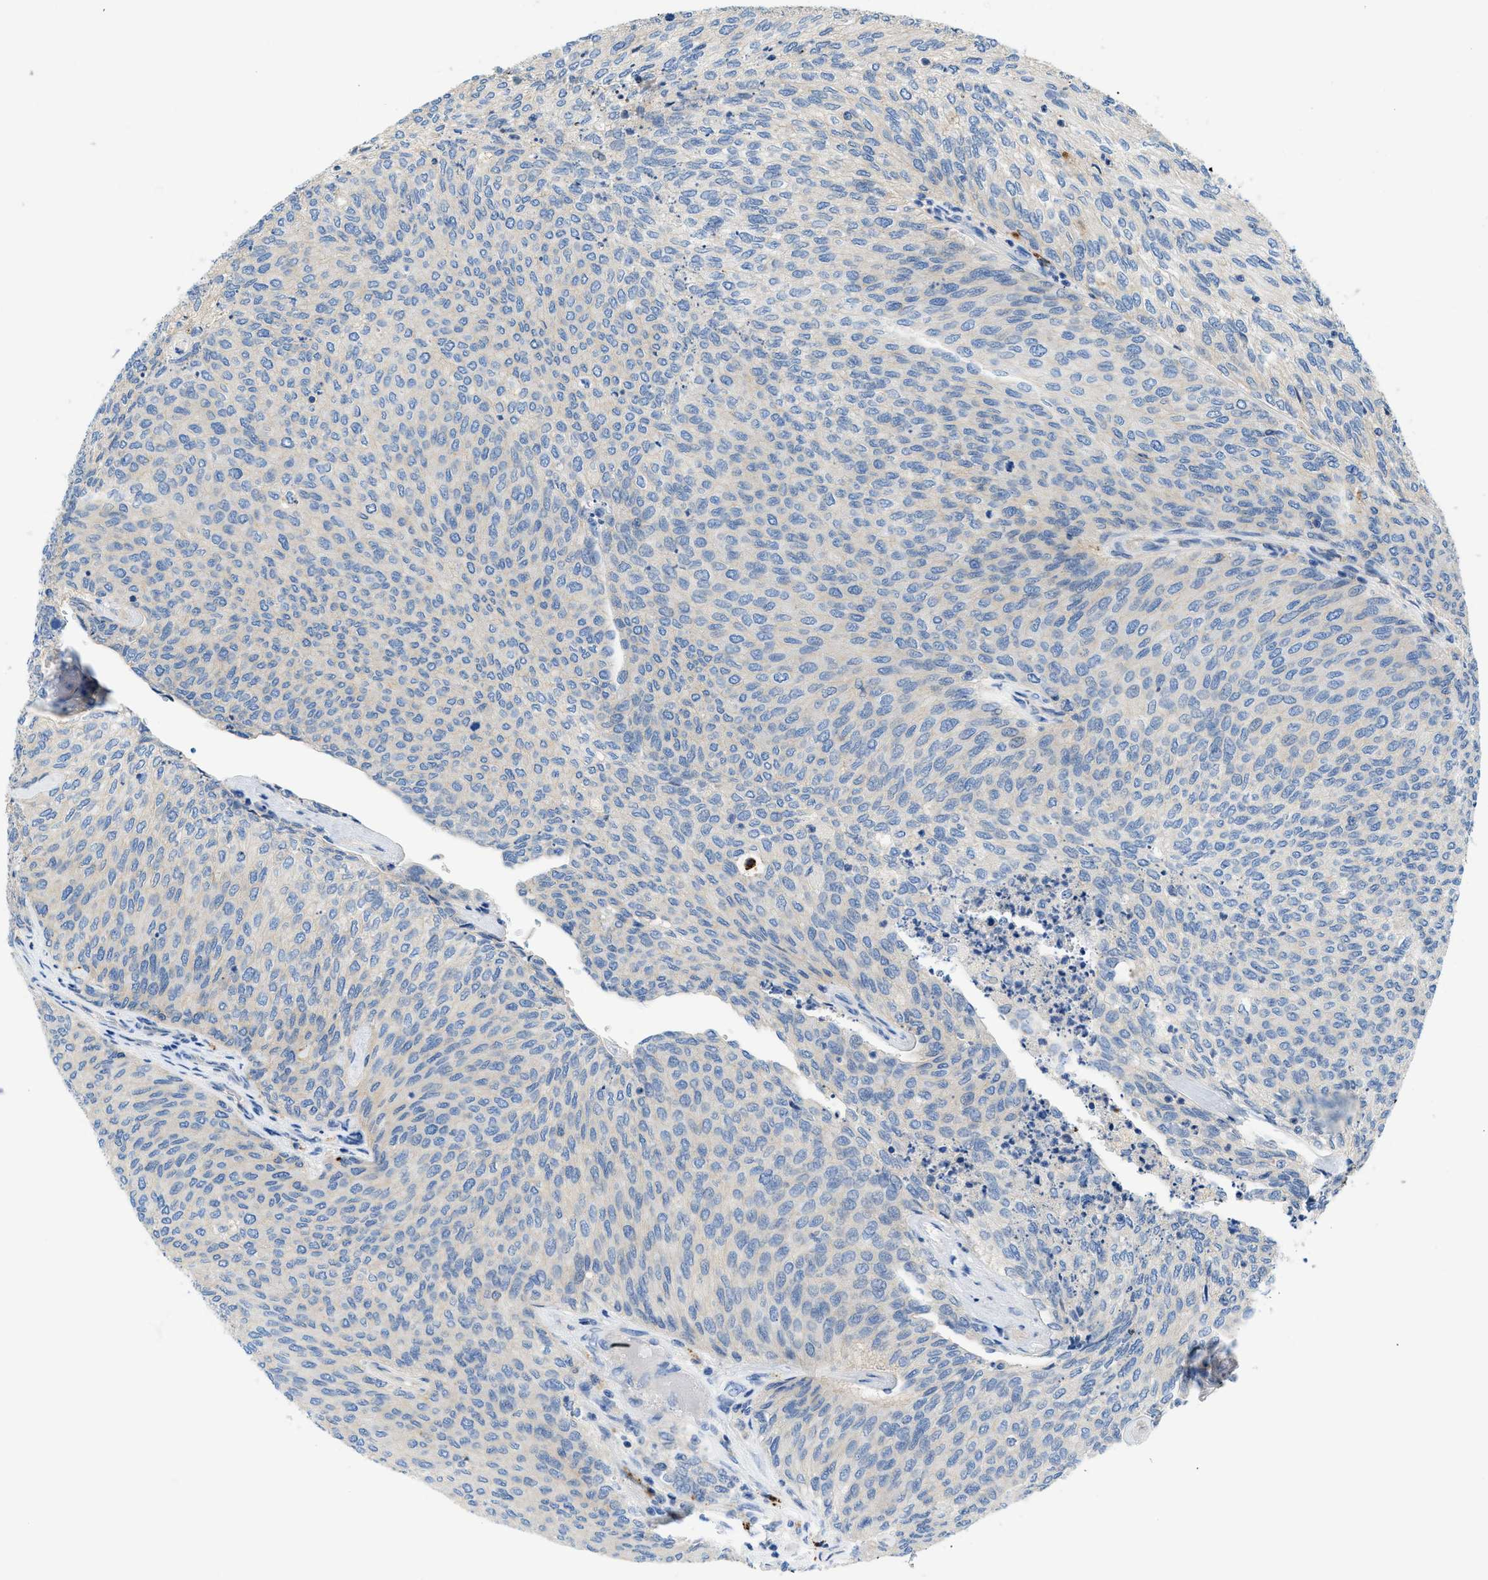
{"staining": {"intensity": "negative", "quantity": "none", "location": "none"}, "tissue": "urothelial cancer", "cell_type": "Tumor cells", "image_type": "cancer", "snomed": [{"axis": "morphology", "description": "Urothelial carcinoma, Low grade"}, {"axis": "topography", "description": "Urinary bladder"}], "caption": "Micrograph shows no significant protein staining in tumor cells of urothelial cancer.", "gene": "ORAI1", "patient": {"sex": "female", "age": 79}}